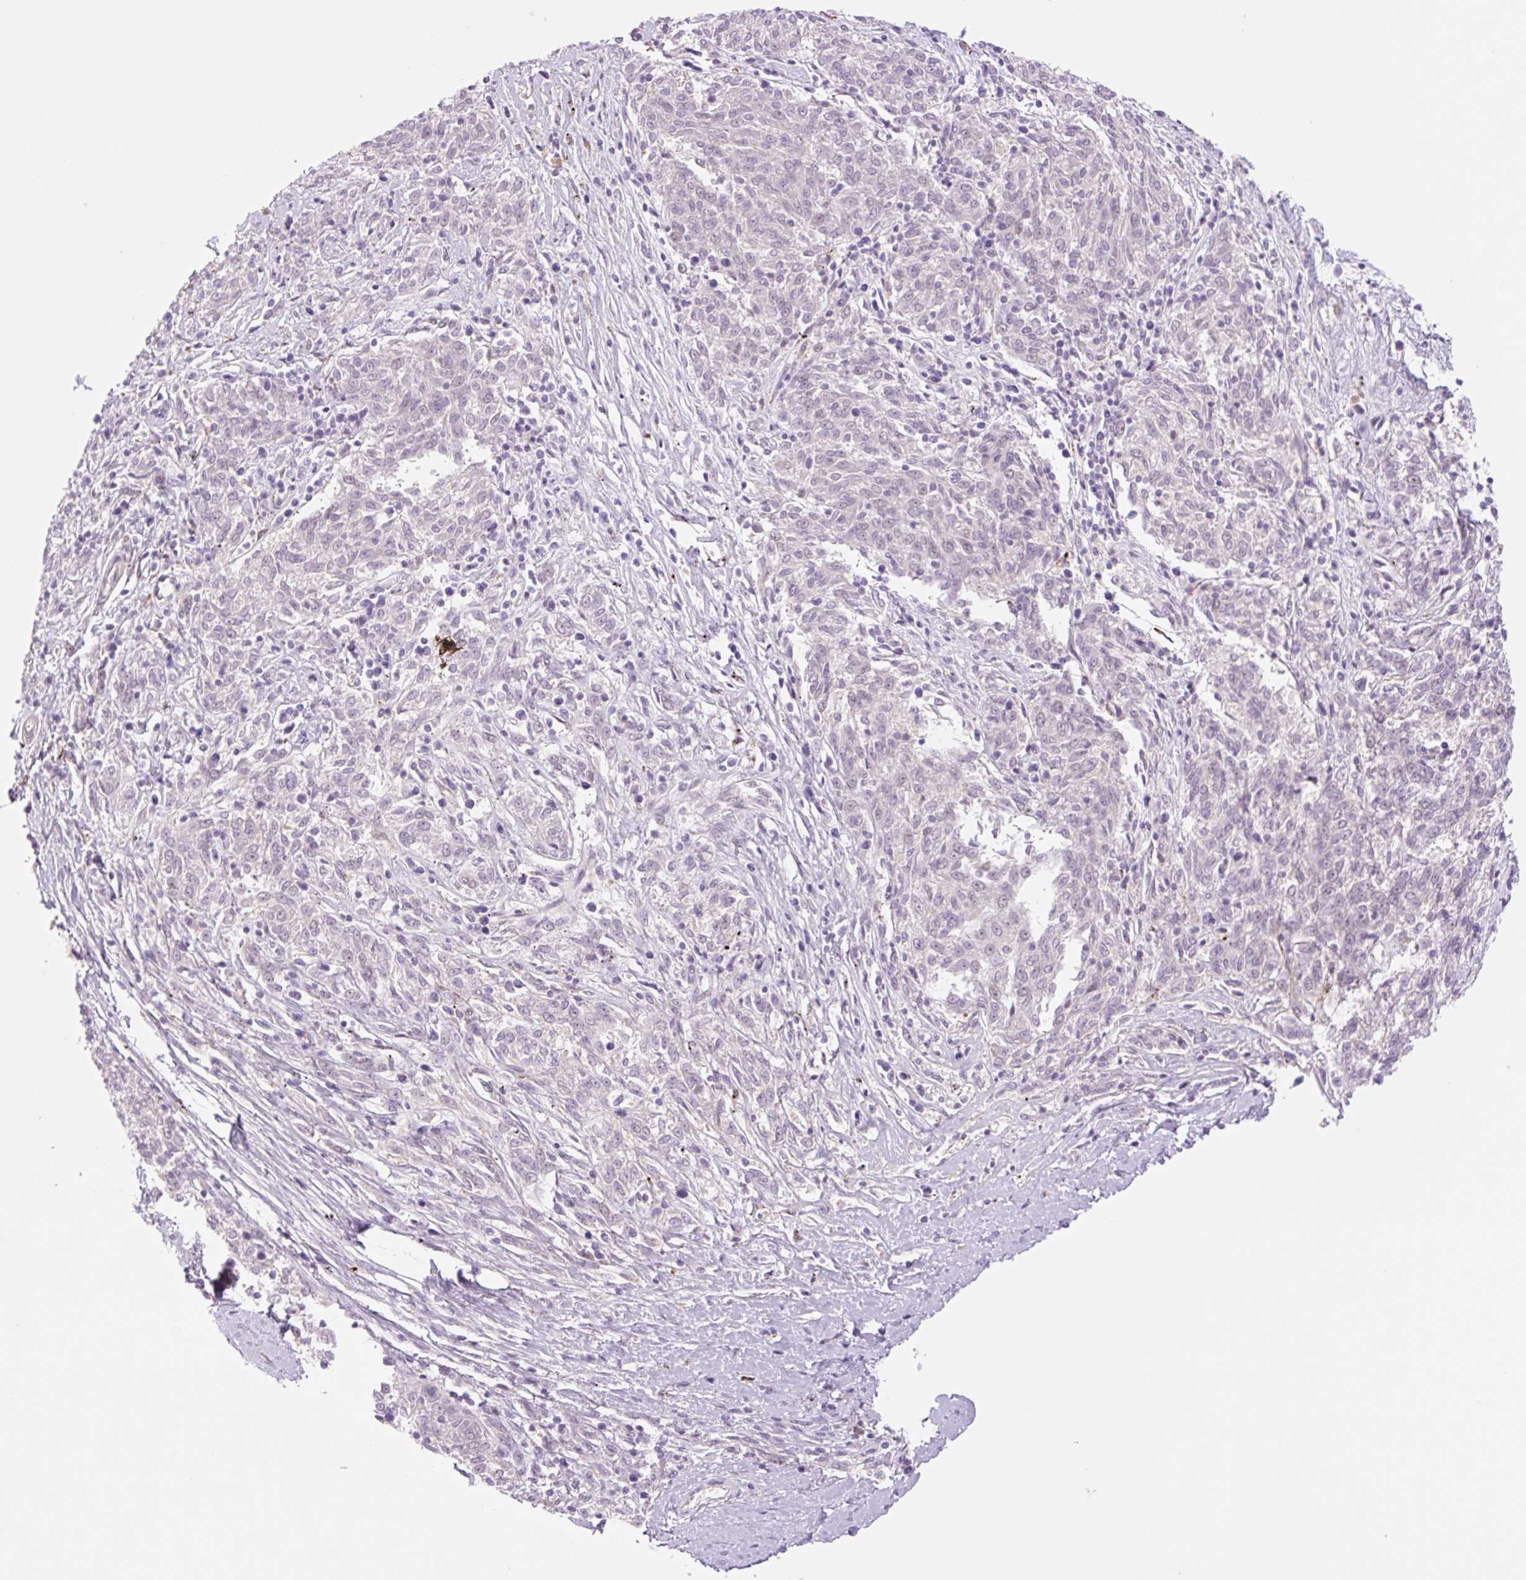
{"staining": {"intensity": "negative", "quantity": "none", "location": "none"}, "tissue": "melanoma", "cell_type": "Tumor cells", "image_type": "cancer", "snomed": [{"axis": "morphology", "description": "Malignant melanoma, NOS"}, {"axis": "topography", "description": "Skin"}], "caption": "An immunohistochemistry (IHC) image of melanoma is shown. There is no staining in tumor cells of melanoma. The staining was performed using DAB to visualize the protein expression in brown, while the nuclei were stained in blue with hematoxylin (Magnification: 20x).", "gene": "COL5A1", "patient": {"sex": "female", "age": 72}}